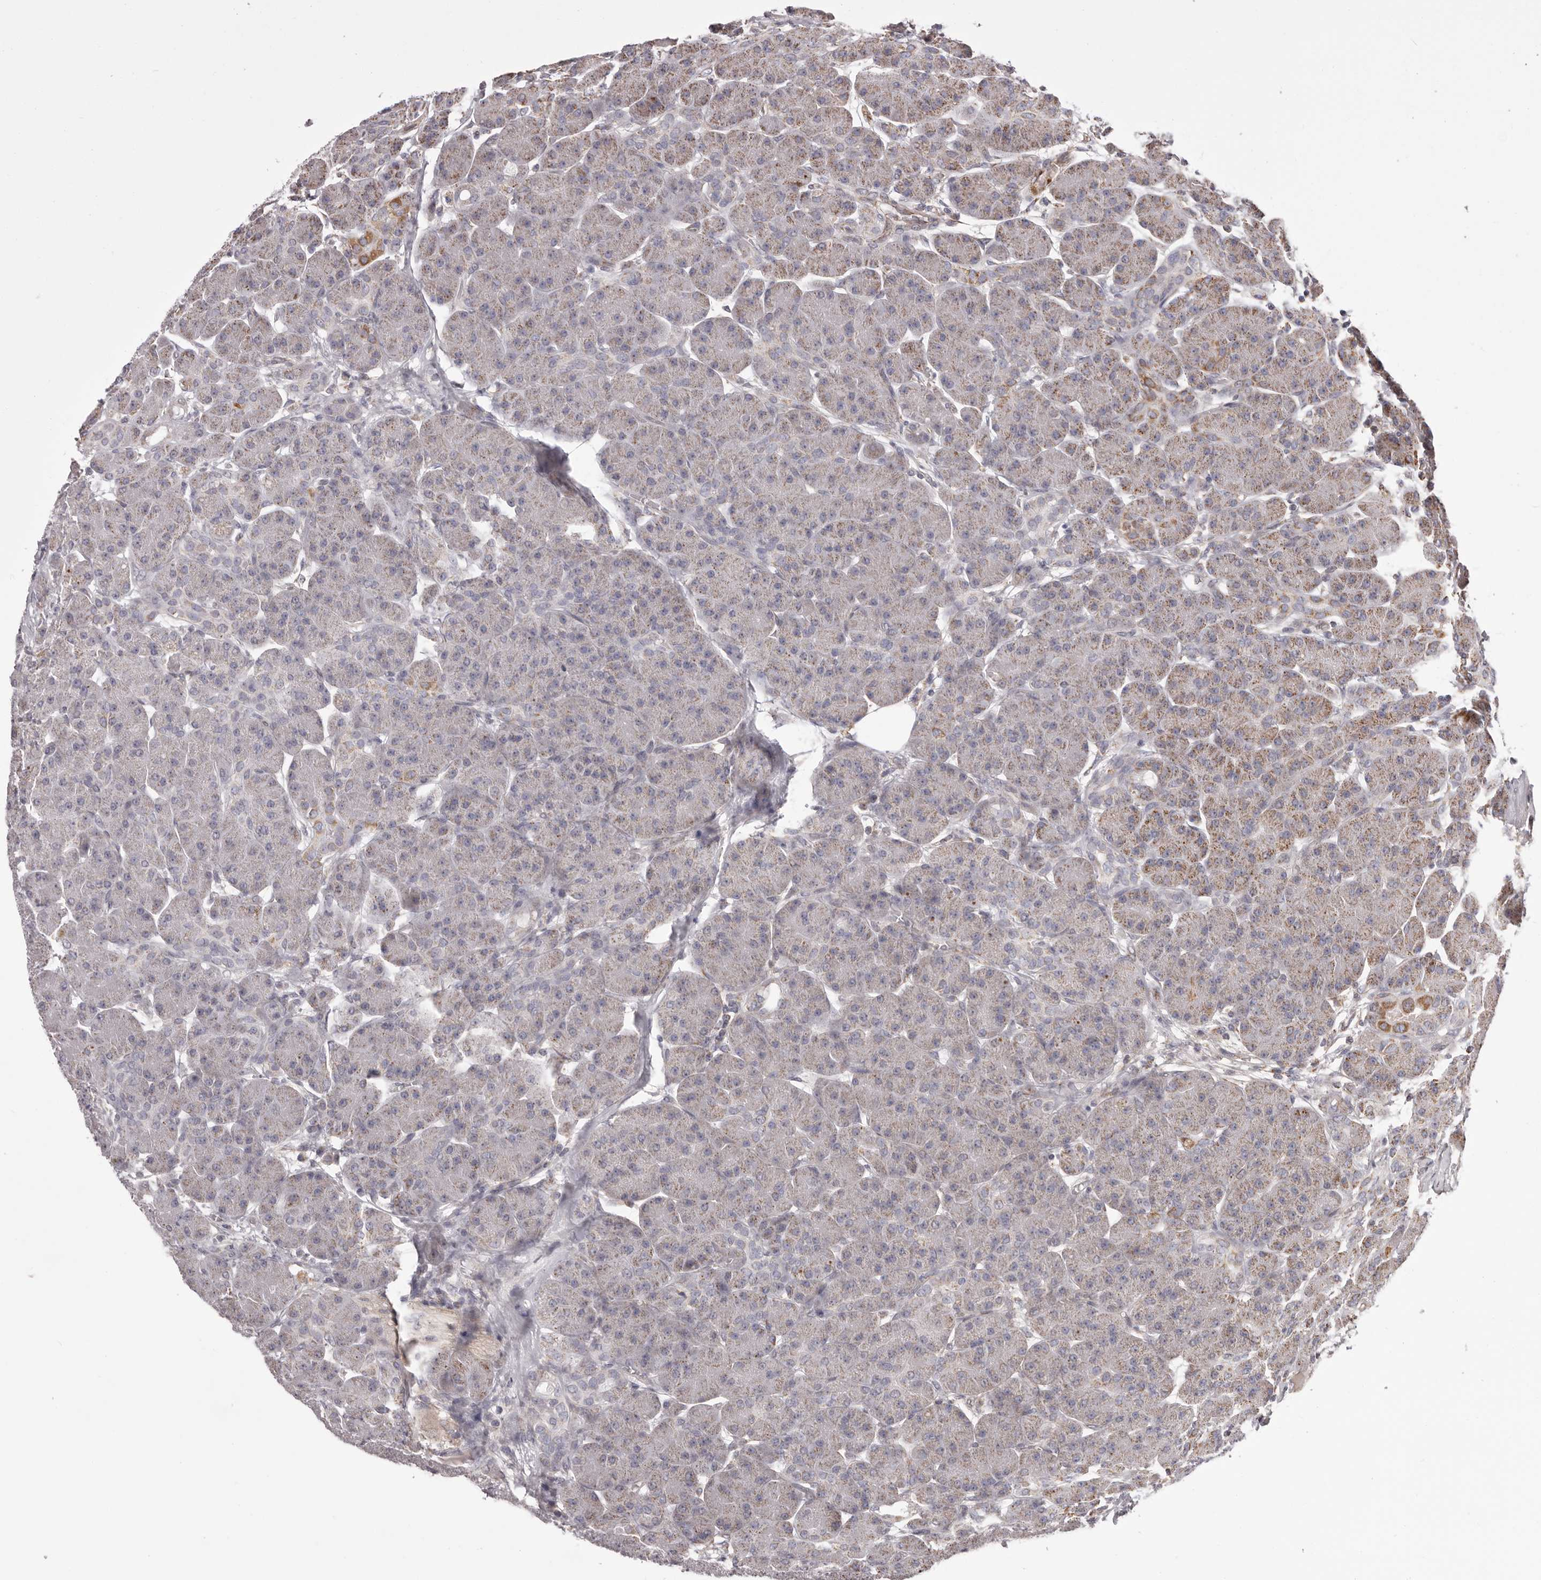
{"staining": {"intensity": "weak", "quantity": "<25%", "location": "cytoplasmic/membranous"}, "tissue": "pancreas", "cell_type": "Exocrine glandular cells", "image_type": "normal", "snomed": [{"axis": "morphology", "description": "Normal tissue, NOS"}, {"axis": "topography", "description": "Pancreas"}], "caption": "The micrograph exhibits no staining of exocrine glandular cells in normal pancreas. (Brightfield microscopy of DAB (3,3'-diaminobenzidine) IHC at high magnification).", "gene": "CHRM2", "patient": {"sex": "male", "age": 63}}